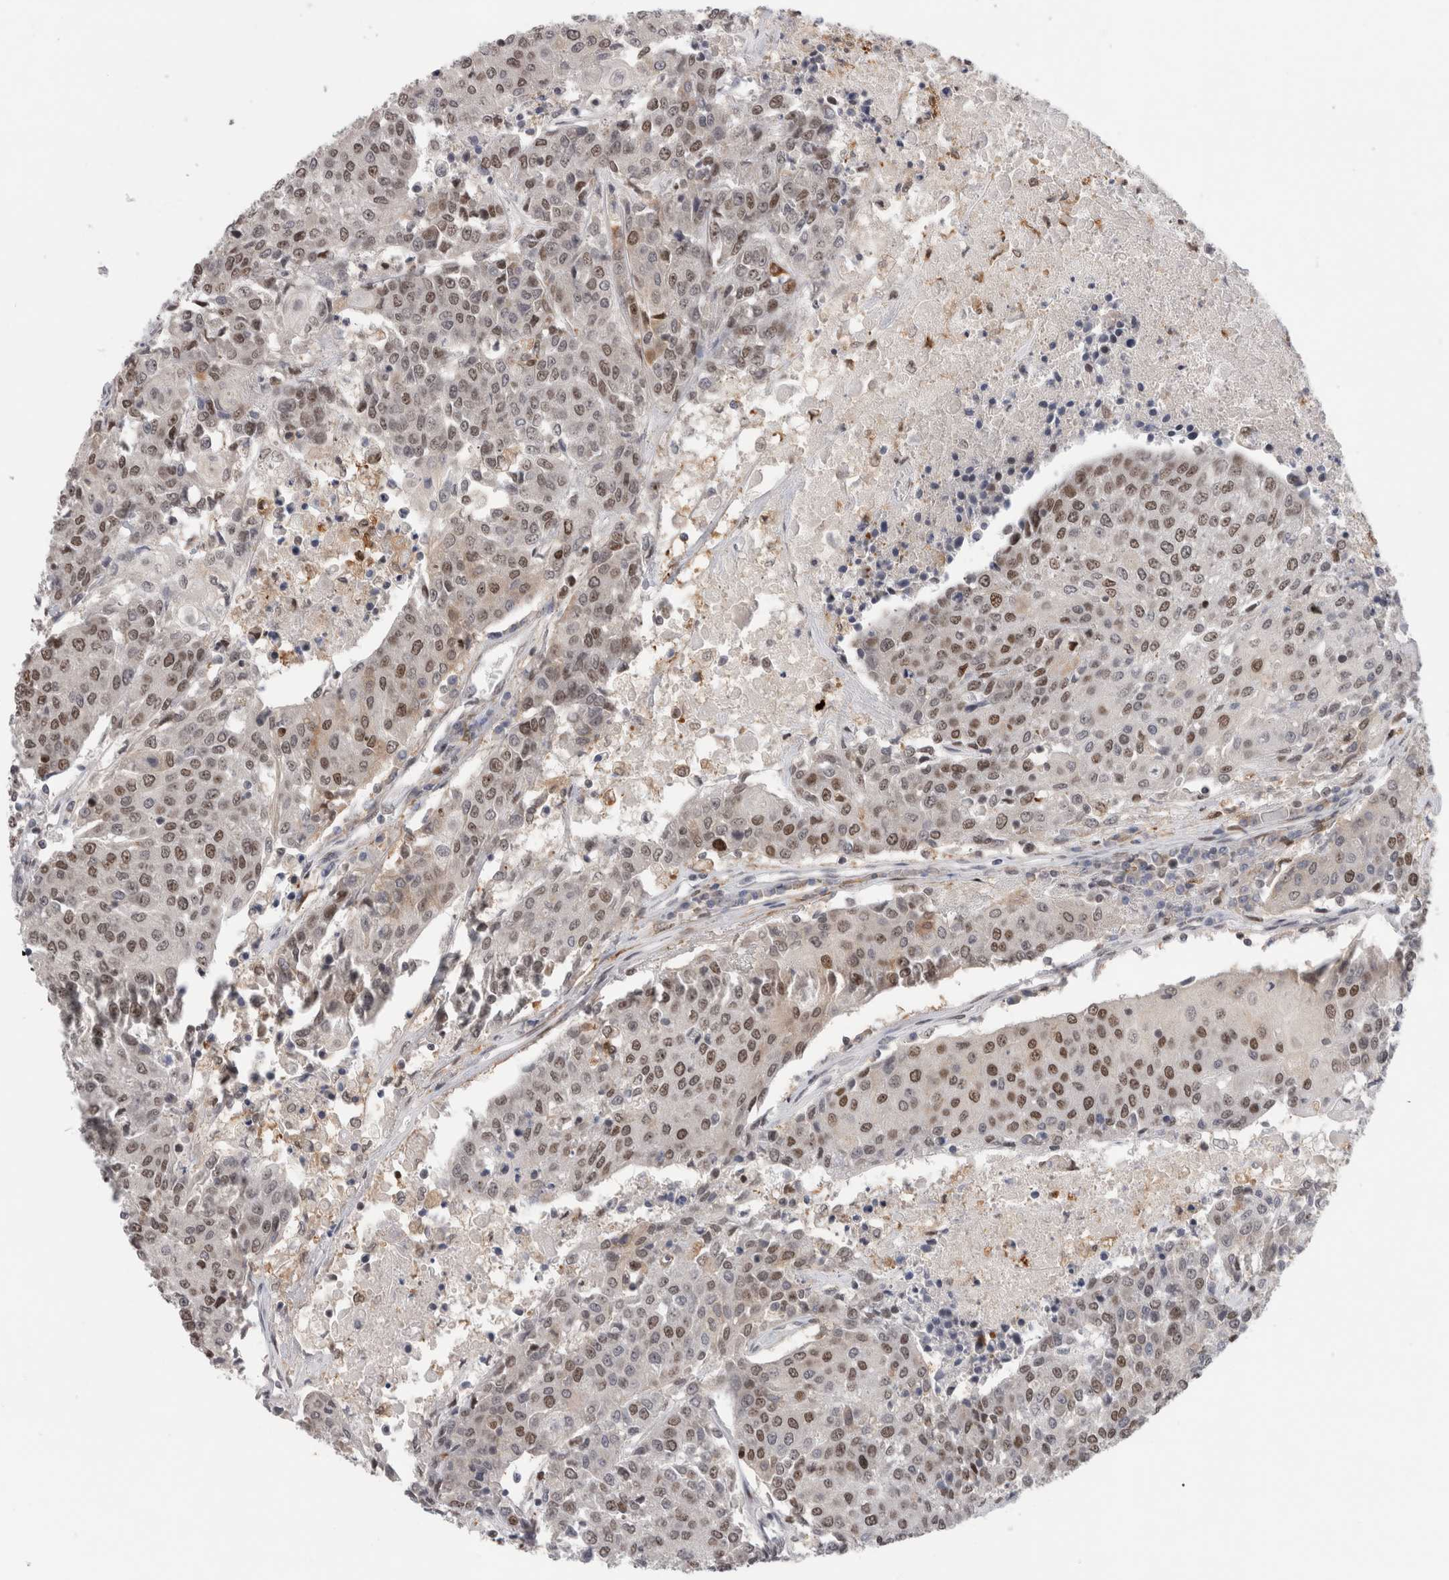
{"staining": {"intensity": "moderate", "quantity": ">75%", "location": "nuclear"}, "tissue": "urothelial cancer", "cell_type": "Tumor cells", "image_type": "cancer", "snomed": [{"axis": "morphology", "description": "Urothelial carcinoma, High grade"}, {"axis": "topography", "description": "Urinary bladder"}], "caption": "An immunohistochemistry photomicrograph of neoplastic tissue is shown. Protein staining in brown labels moderate nuclear positivity in high-grade urothelial carcinoma within tumor cells.", "gene": "ZNF521", "patient": {"sex": "female", "age": 85}}